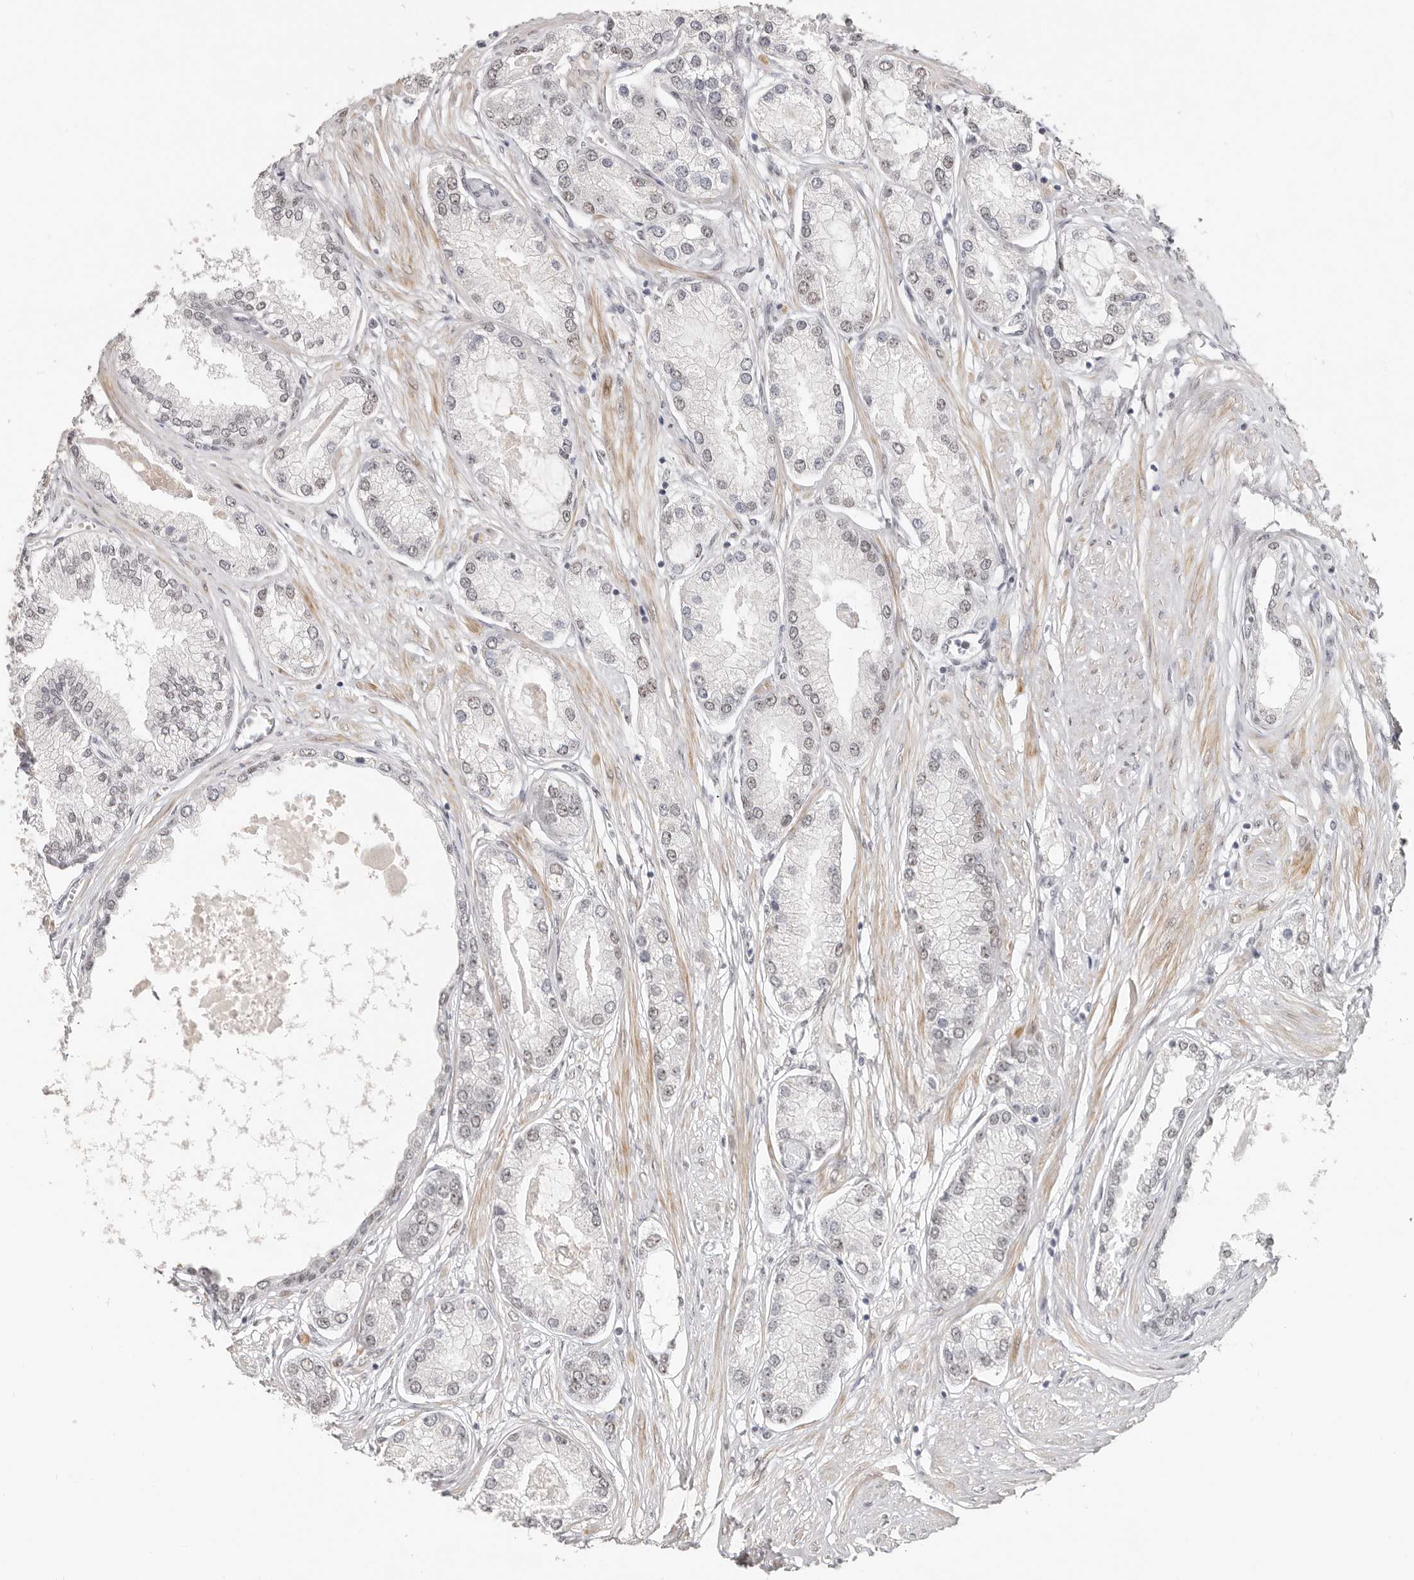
{"staining": {"intensity": "negative", "quantity": "none", "location": "none"}, "tissue": "prostate cancer", "cell_type": "Tumor cells", "image_type": "cancer", "snomed": [{"axis": "morphology", "description": "Adenocarcinoma, Low grade"}, {"axis": "topography", "description": "Prostate"}], "caption": "Human adenocarcinoma (low-grade) (prostate) stained for a protein using immunohistochemistry (IHC) shows no expression in tumor cells.", "gene": "LARP7", "patient": {"sex": "male", "age": 62}}